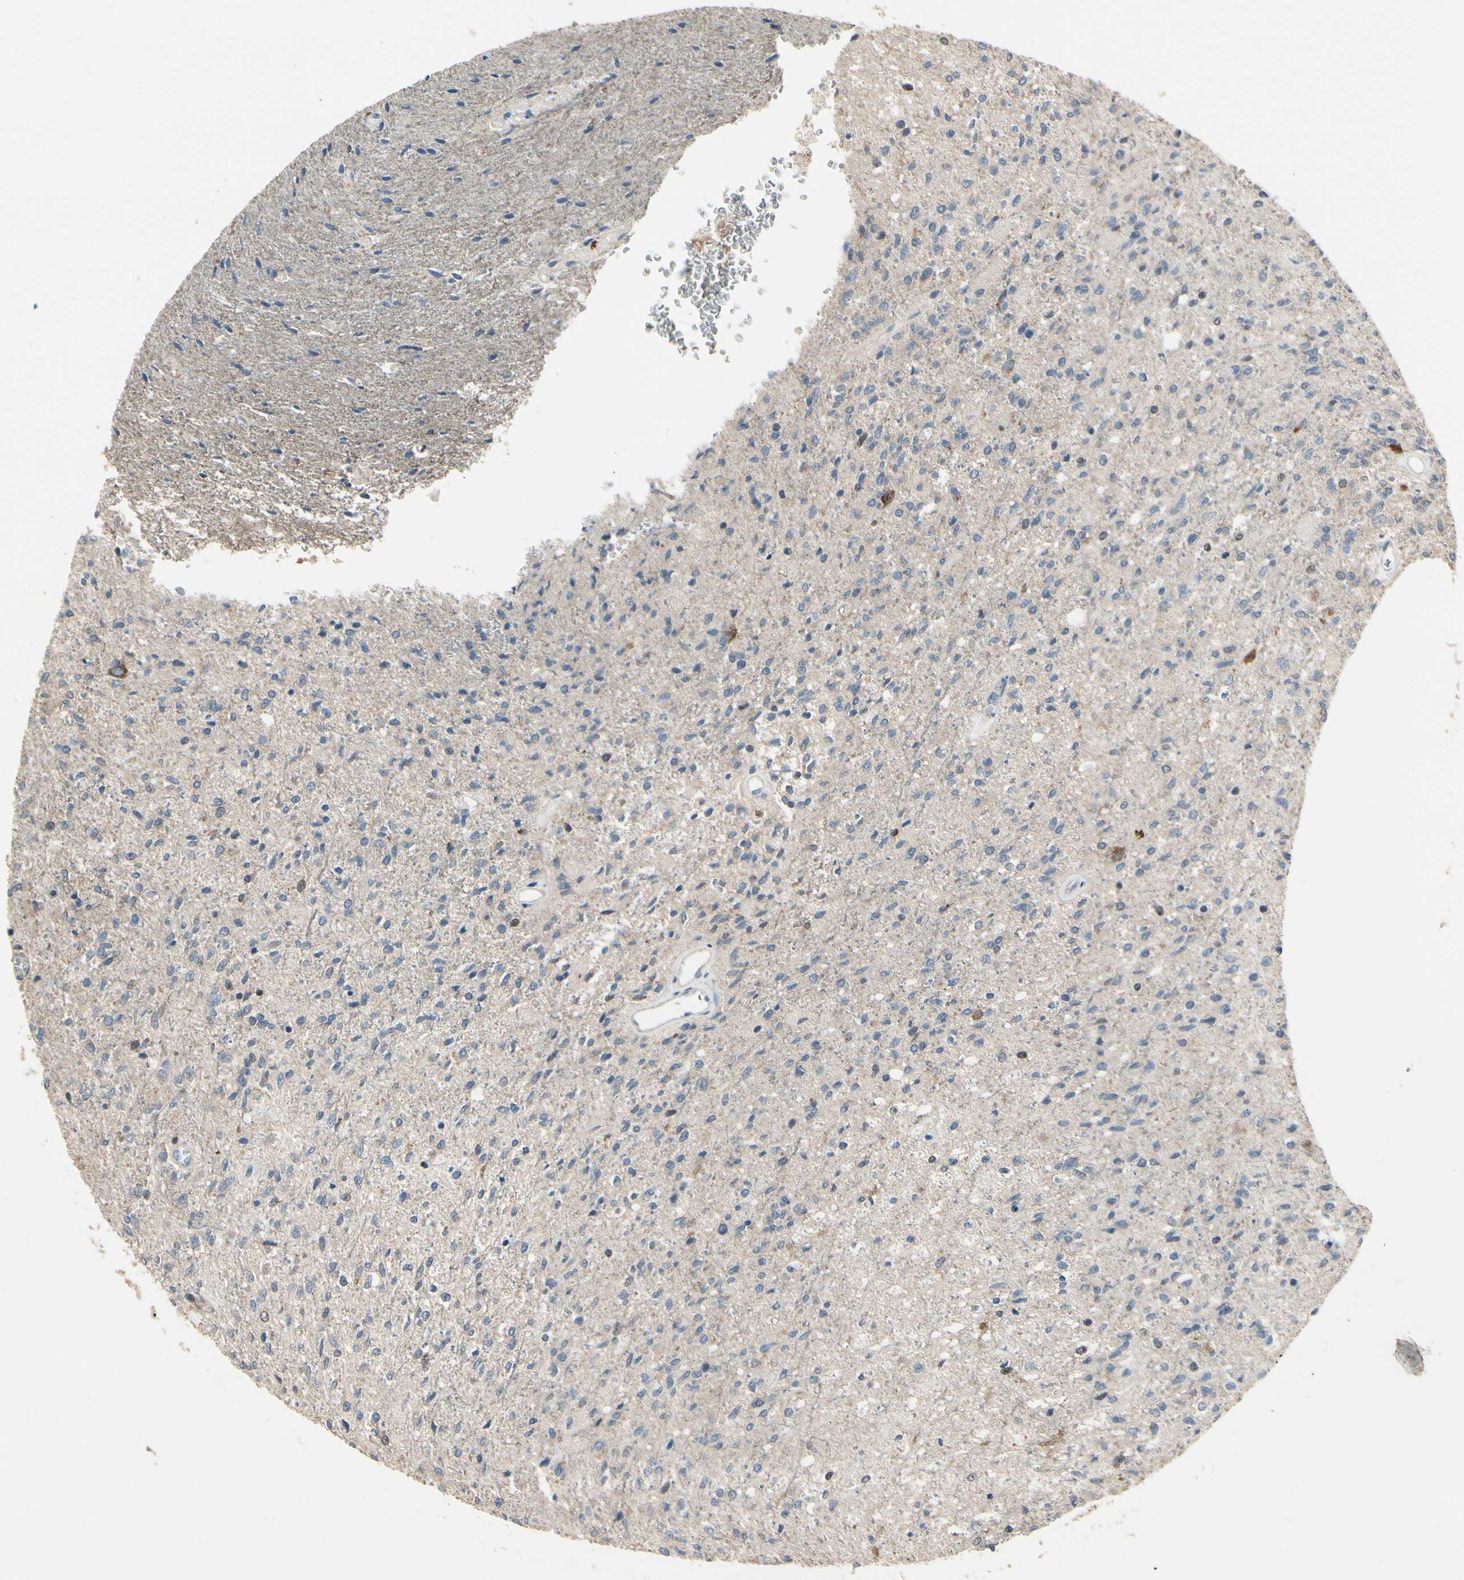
{"staining": {"intensity": "moderate", "quantity": "<25%", "location": "nuclear"}, "tissue": "glioma", "cell_type": "Tumor cells", "image_type": "cancer", "snomed": [{"axis": "morphology", "description": "Normal tissue, NOS"}, {"axis": "morphology", "description": "Glioma, malignant, High grade"}, {"axis": "topography", "description": "Cerebral cortex"}], "caption": "Immunohistochemistry image of glioma stained for a protein (brown), which exhibits low levels of moderate nuclear staining in about <25% of tumor cells.", "gene": "CGREF1", "patient": {"sex": "male", "age": 77}}